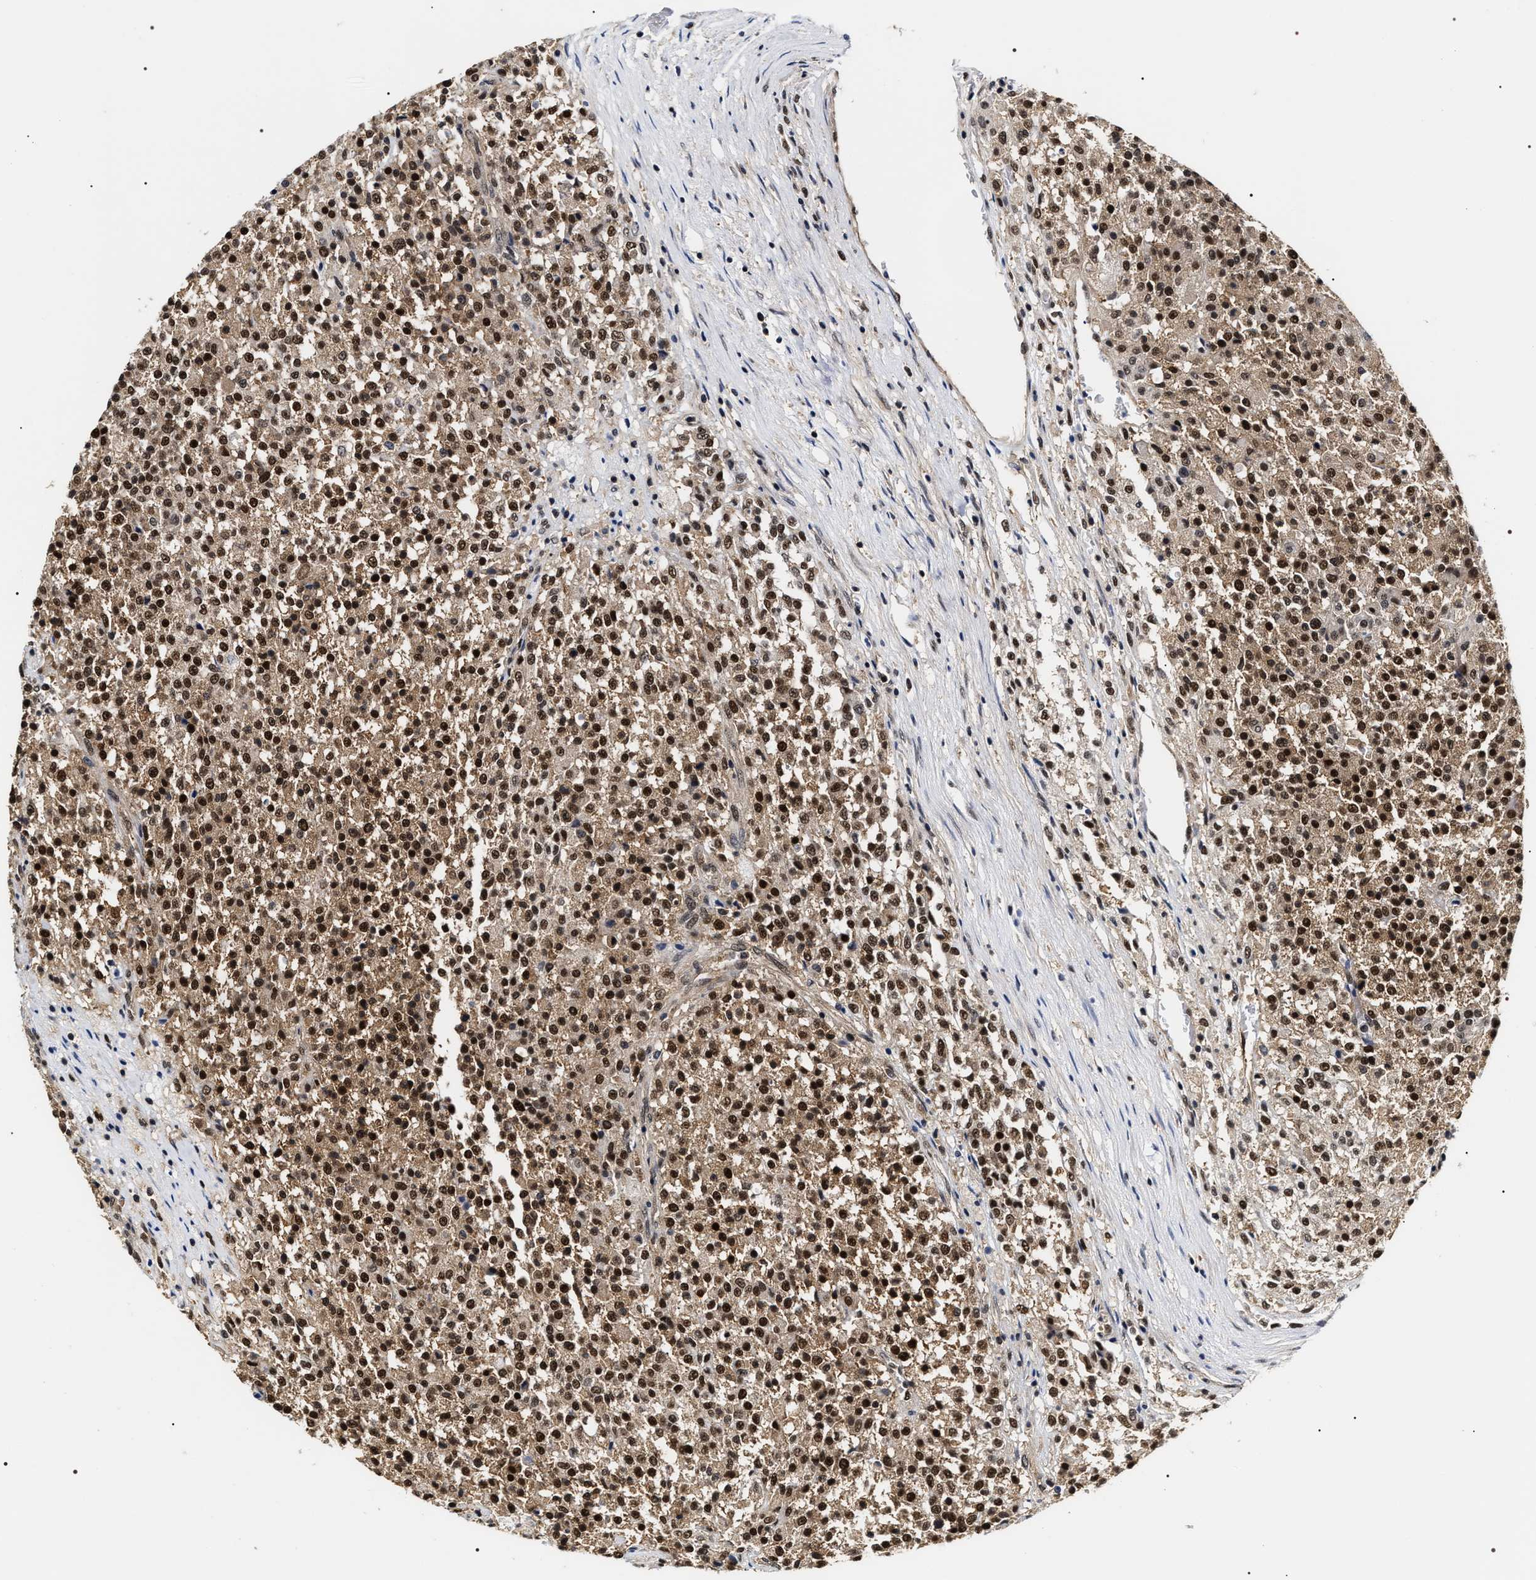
{"staining": {"intensity": "strong", "quantity": ">75%", "location": "cytoplasmic/membranous,nuclear"}, "tissue": "testis cancer", "cell_type": "Tumor cells", "image_type": "cancer", "snomed": [{"axis": "morphology", "description": "Seminoma, NOS"}, {"axis": "topography", "description": "Testis"}], "caption": "A micrograph showing strong cytoplasmic/membranous and nuclear positivity in about >75% of tumor cells in seminoma (testis), as visualized by brown immunohistochemical staining.", "gene": "BAG6", "patient": {"sex": "male", "age": 59}}